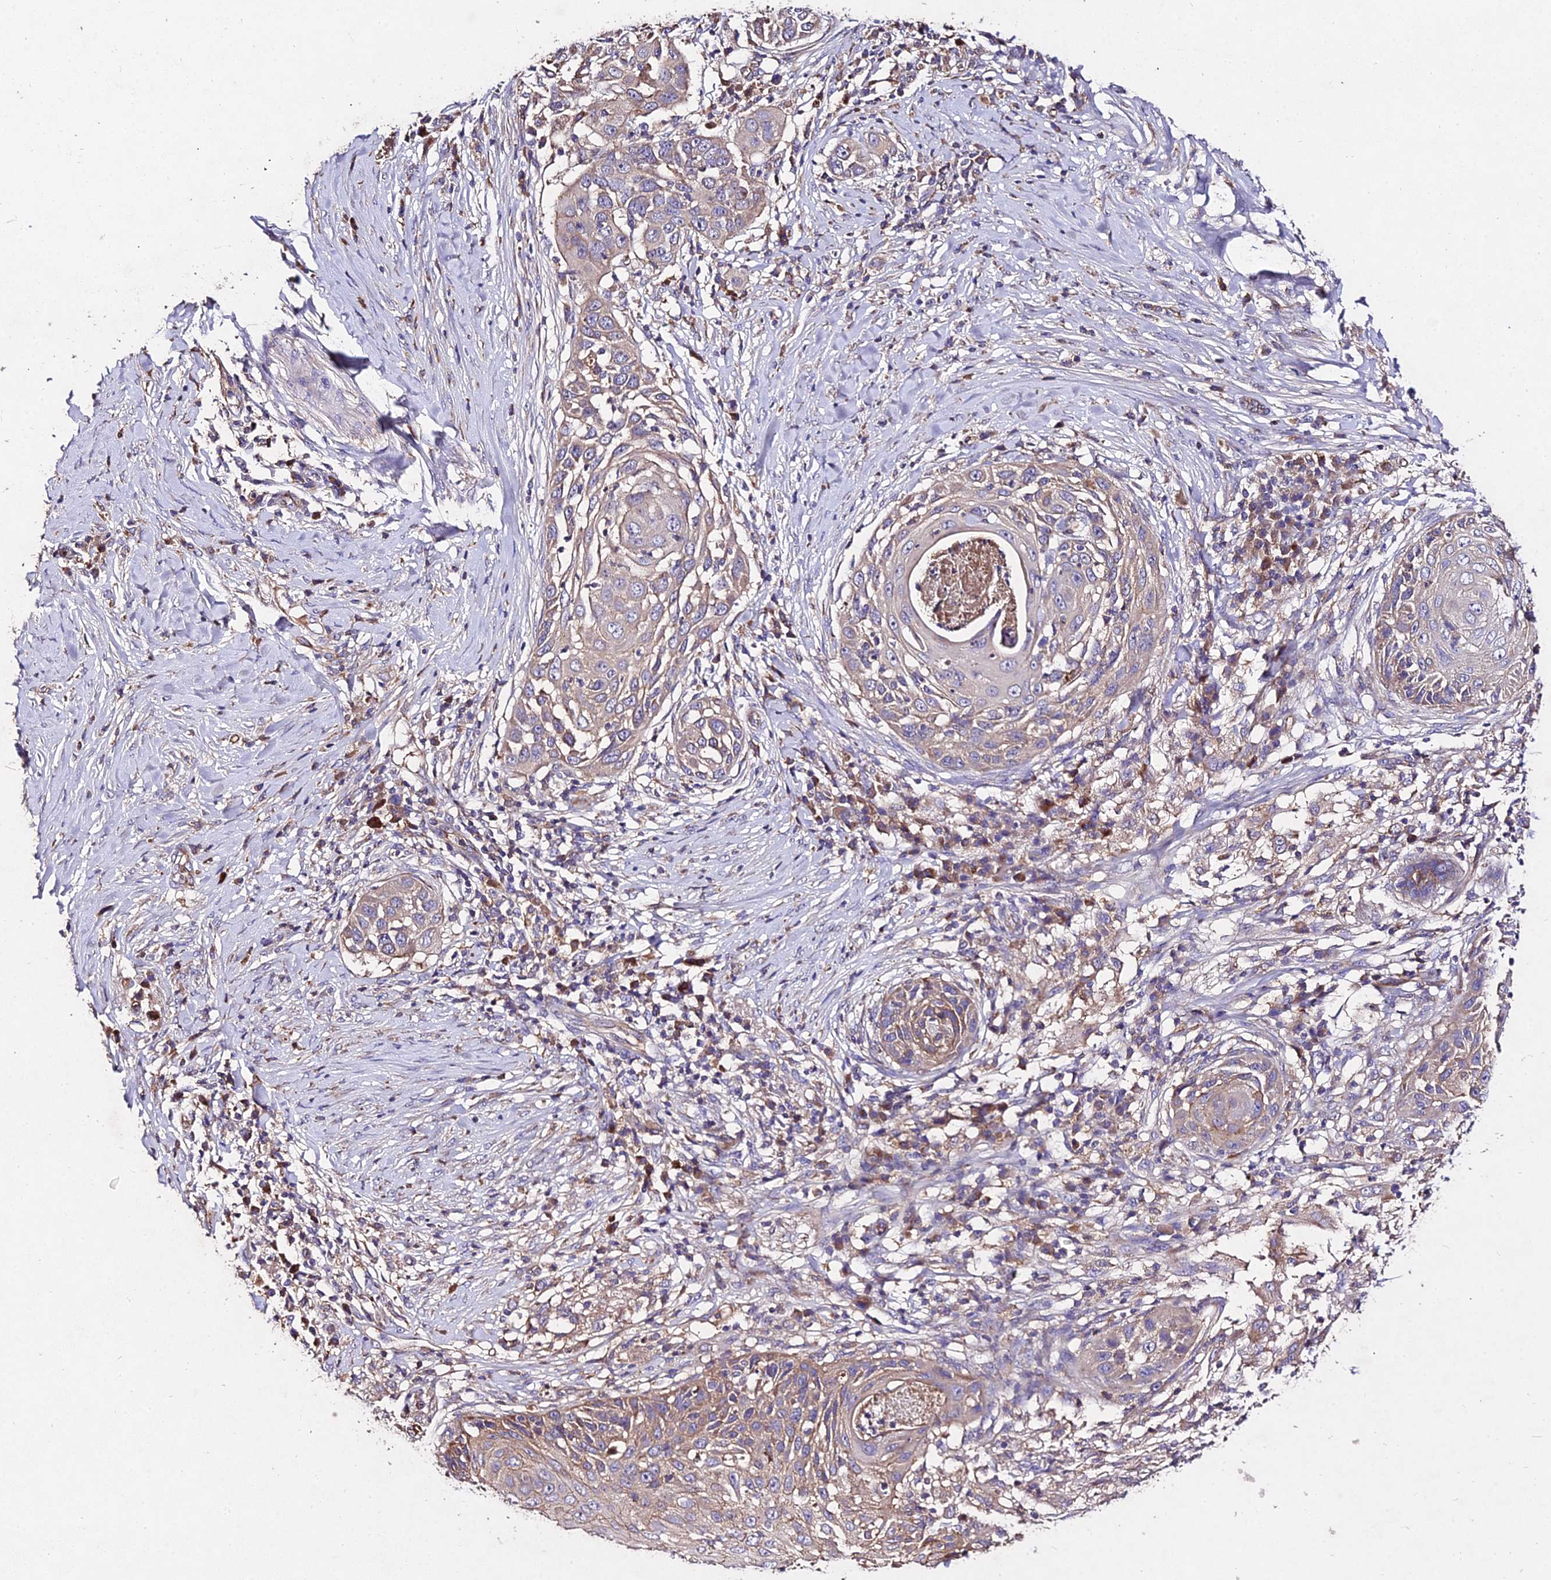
{"staining": {"intensity": "weak", "quantity": "25%-75%", "location": "cytoplasmic/membranous"}, "tissue": "skin cancer", "cell_type": "Tumor cells", "image_type": "cancer", "snomed": [{"axis": "morphology", "description": "Squamous cell carcinoma, NOS"}, {"axis": "topography", "description": "Skin"}], "caption": "Squamous cell carcinoma (skin) tissue shows weak cytoplasmic/membranous staining in about 25%-75% of tumor cells", "gene": "AP3M2", "patient": {"sex": "female", "age": 44}}